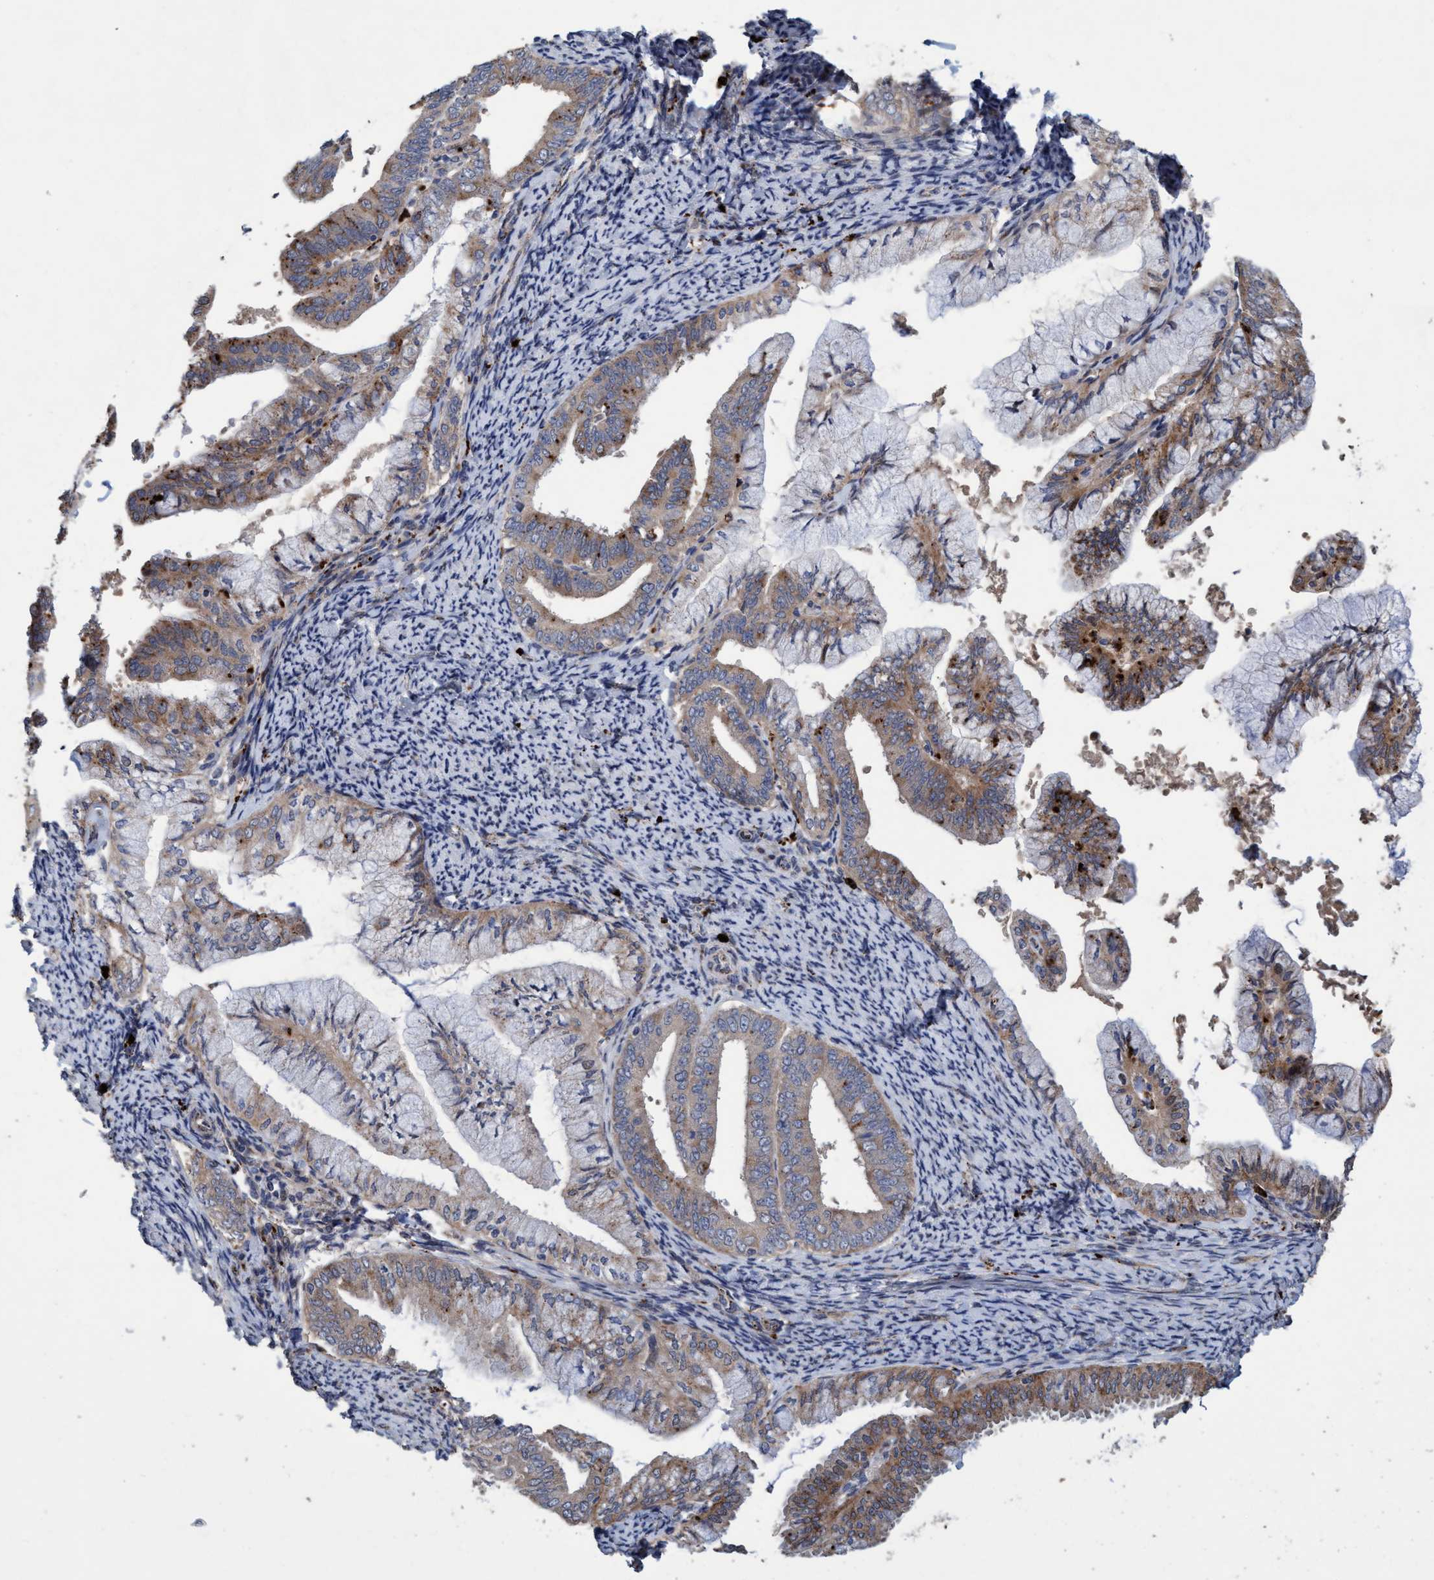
{"staining": {"intensity": "moderate", "quantity": ">75%", "location": "cytoplasmic/membranous"}, "tissue": "endometrial cancer", "cell_type": "Tumor cells", "image_type": "cancer", "snomed": [{"axis": "morphology", "description": "Adenocarcinoma, NOS"}, {"axis": "topography", "description": "Endometrium"}], "caption": "Immunohistochemistry (IHC) of adenocarcinoma (endometrial) reveals medium levels of moderate cytoplasmic/membranous expression in about >75% of tumor cells. The protein of interest is shown in brown color, while the nuclei are stained blue.", "gene": "BBS9", "patient": {"sex": "female", "age": 63}}